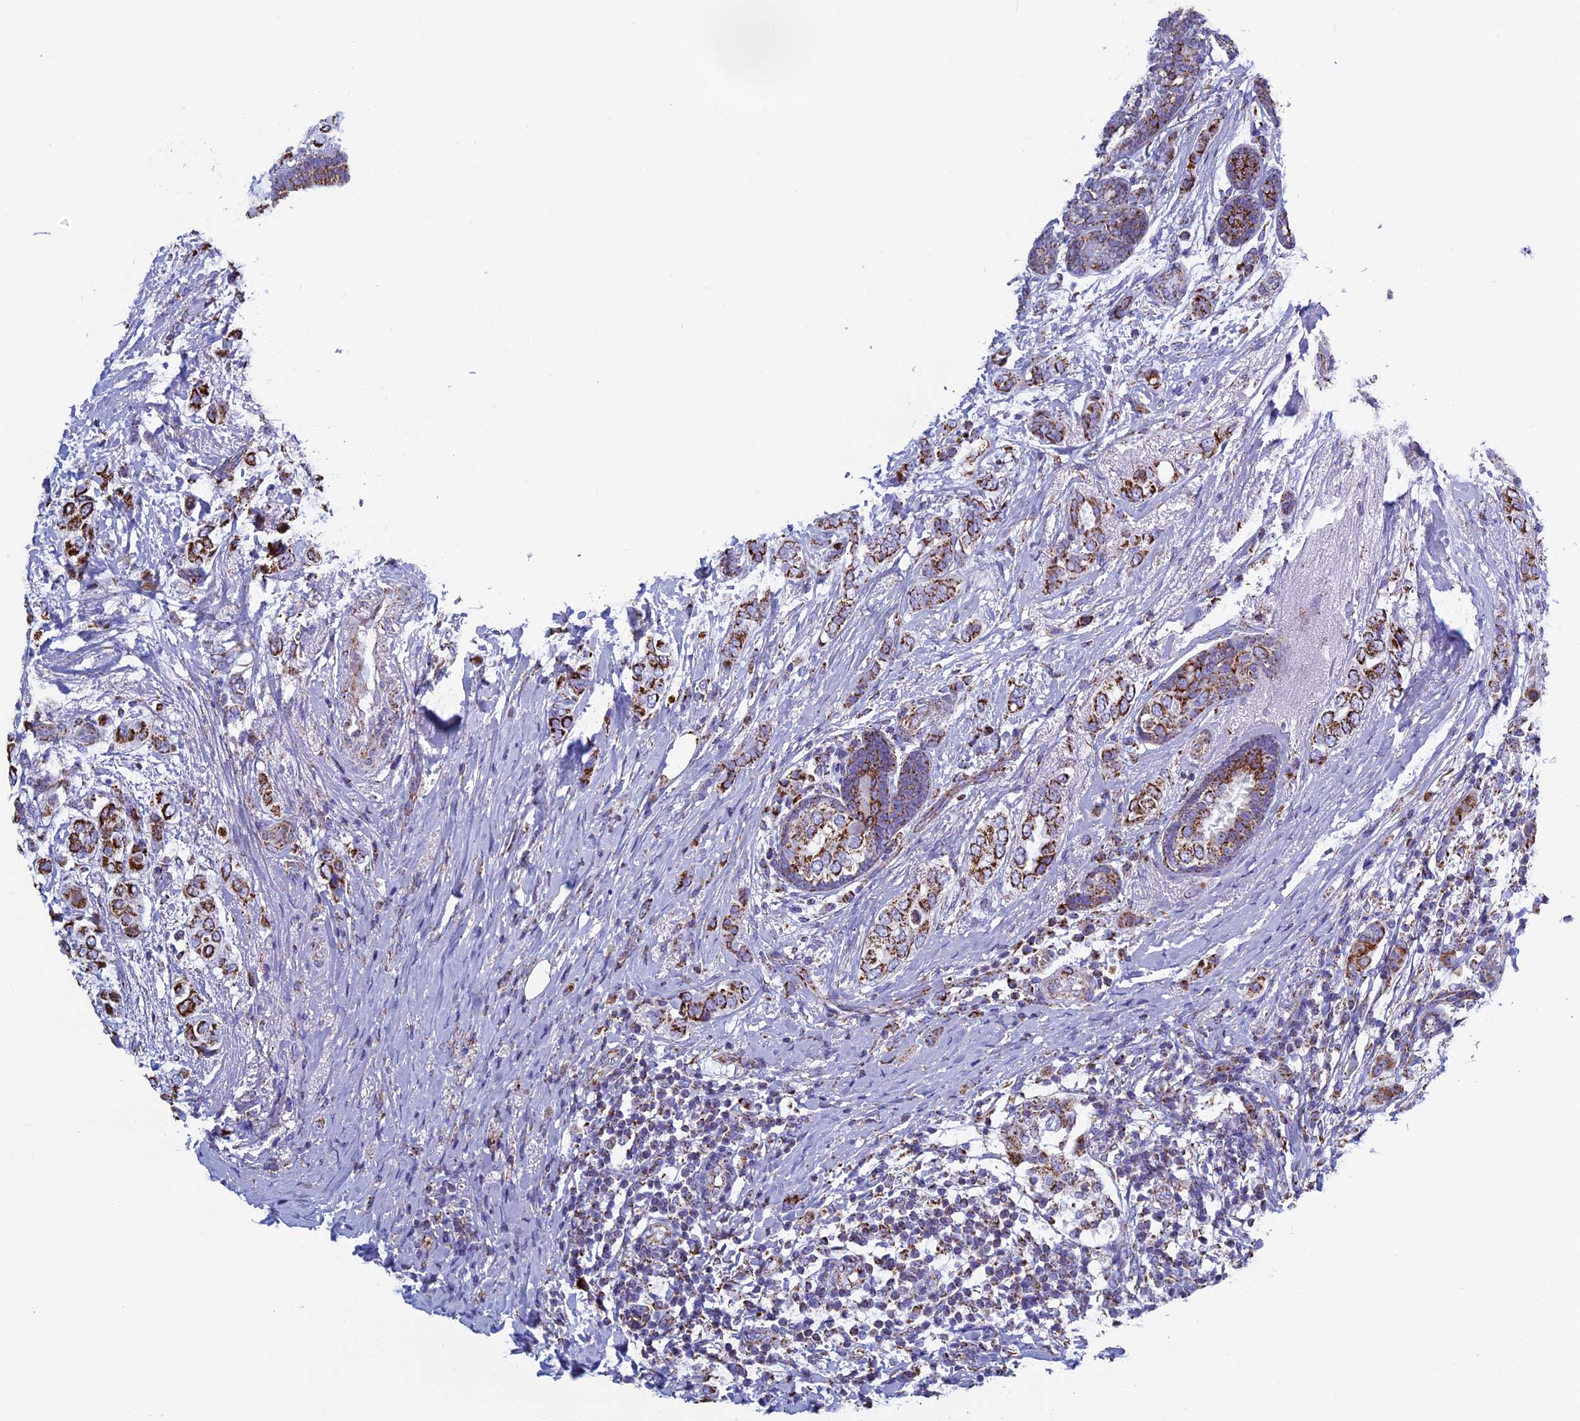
{"staining": {"intensity": "strong", "quantity": ">75%", "location": "cytoplasmic/membranous"}, "tissue": "breast cancer", "cell_type": "Tumor cells", "image_type": "cancer", "snomed": [{"axis": "morphology", "description": "Lobular carcinoma"}, {"axis": "topography", "description": "Breast"}], "caption": "The image demonstrates staining of lobular carcinoma (breast), revealing strong cytoplasmic/membranous protein staining (brown color) within tumor cells. (IHC, brightfield microscopy, high magnification).", "gene": "UQCRFS1", "patient": {"sex": "female", "age": 51}}